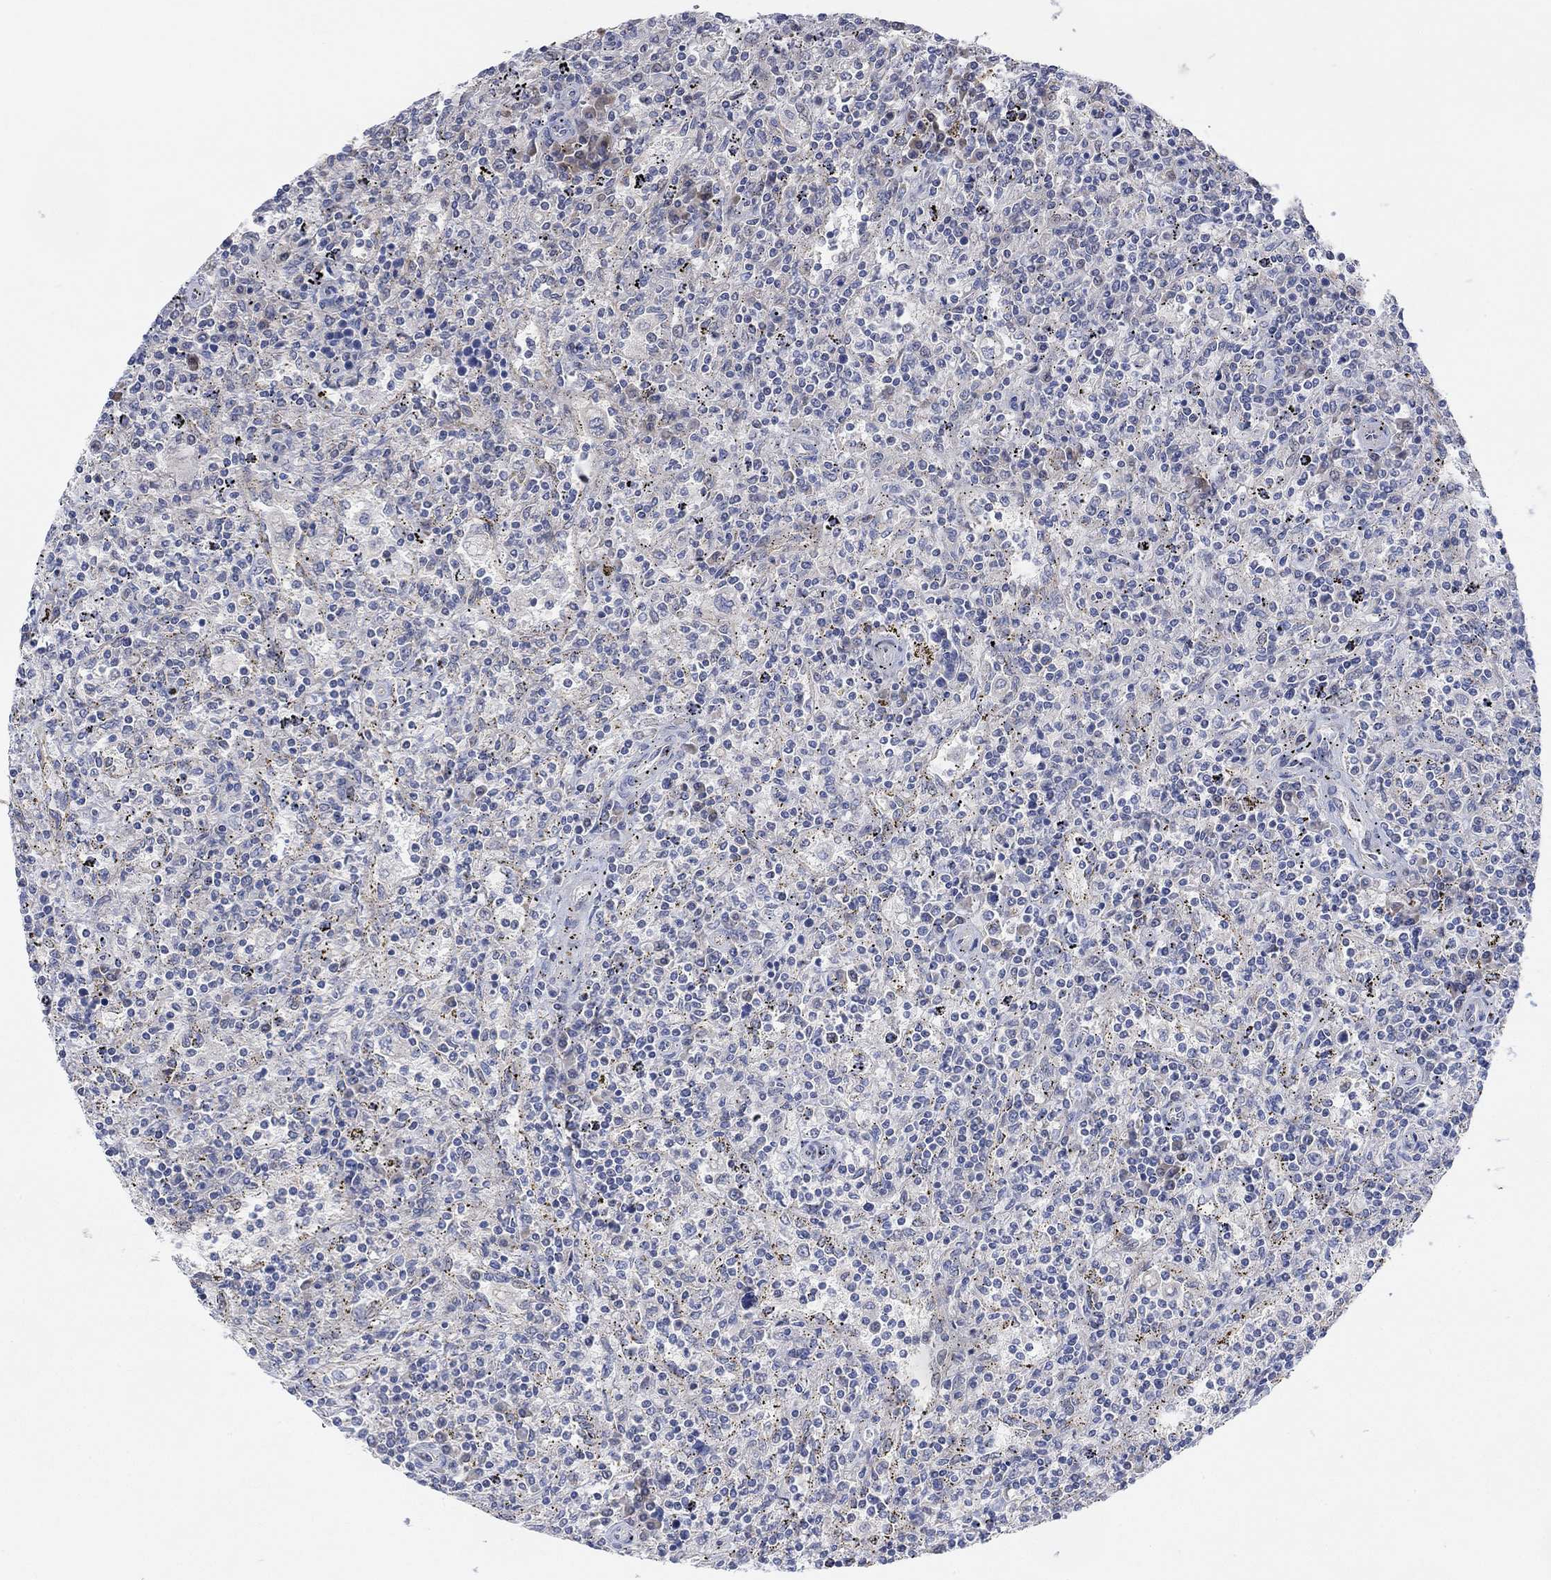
{"staining": {"intensity": "negative", "quantity": "none", "location": "none"}, "tissue": "lymphoma", "cell_type": "Tumor cells", "image_type": "cancer", "snomed": [{"axis": "morphology", "description": "Malignant lymphoma, non-Hodgkin's type, Low grade"}, {"axis": "topography", "description": "Spleen"}], "caption": "Histopathology image shows no significant protein expression in tumor cells of low-grade malignant lymphoma, non-Hodgkin's type. (Stains: DAB immunohistochemistry (IHC) with hematoxylin counter stain, Microscopy: brightfield microscopy at high magnification).", "gene": "CNTF", "patient": {"sex": "male", "age": 62}}